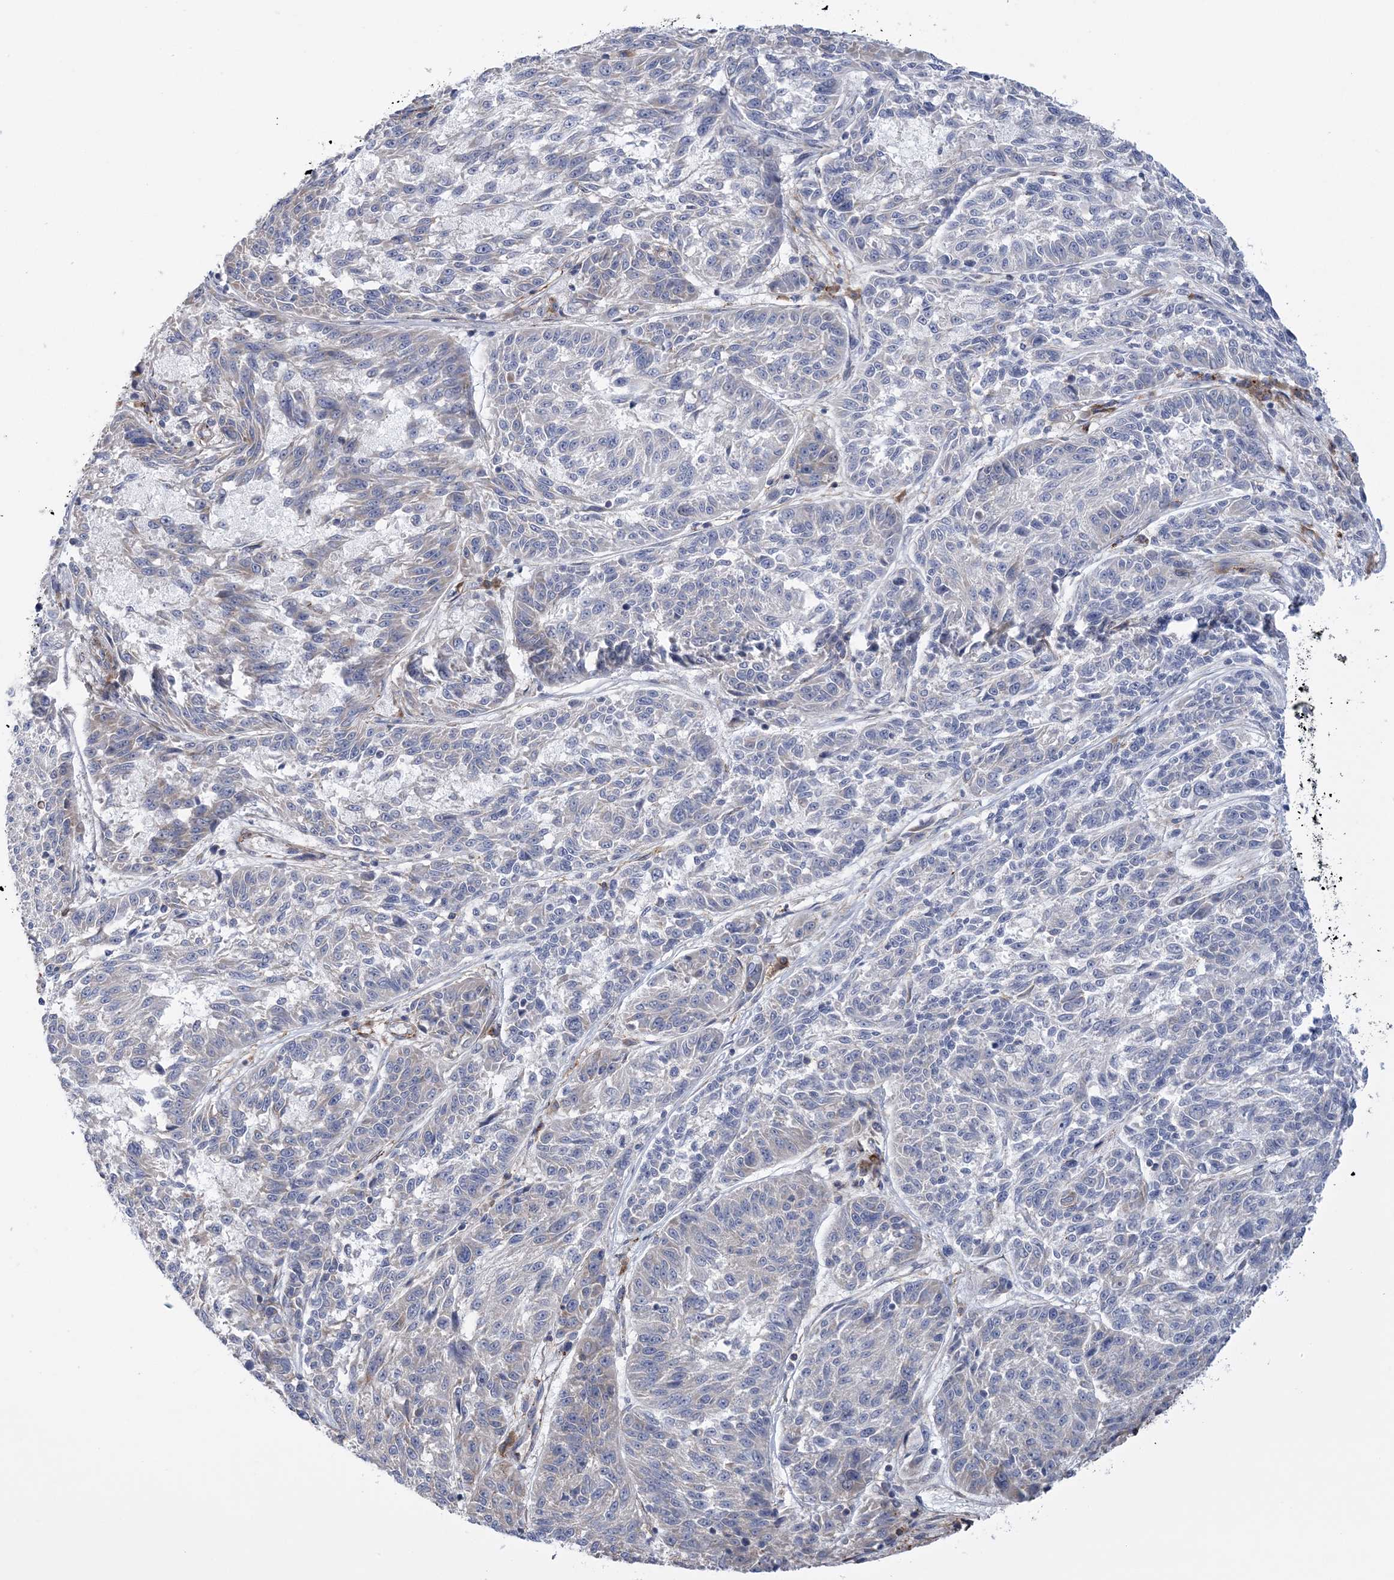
{"staining": {"intensity": "negative", "quantity": "none", "location": "none"}, "tissue": "melanoma", "cell_type": "Tumor cells", "image_type": "cancer", "snomed": [{"axis": "morphology", "description": "Malignant melanoma, NOS"}, {"axis": "topography", "description": "Skin"}], "caption": "Malignant melanoma stained for a protein using IHC displays no positivity tumor cells.", "gene": "ARSJ", "patient": {"sex": "male", "age": 53}}